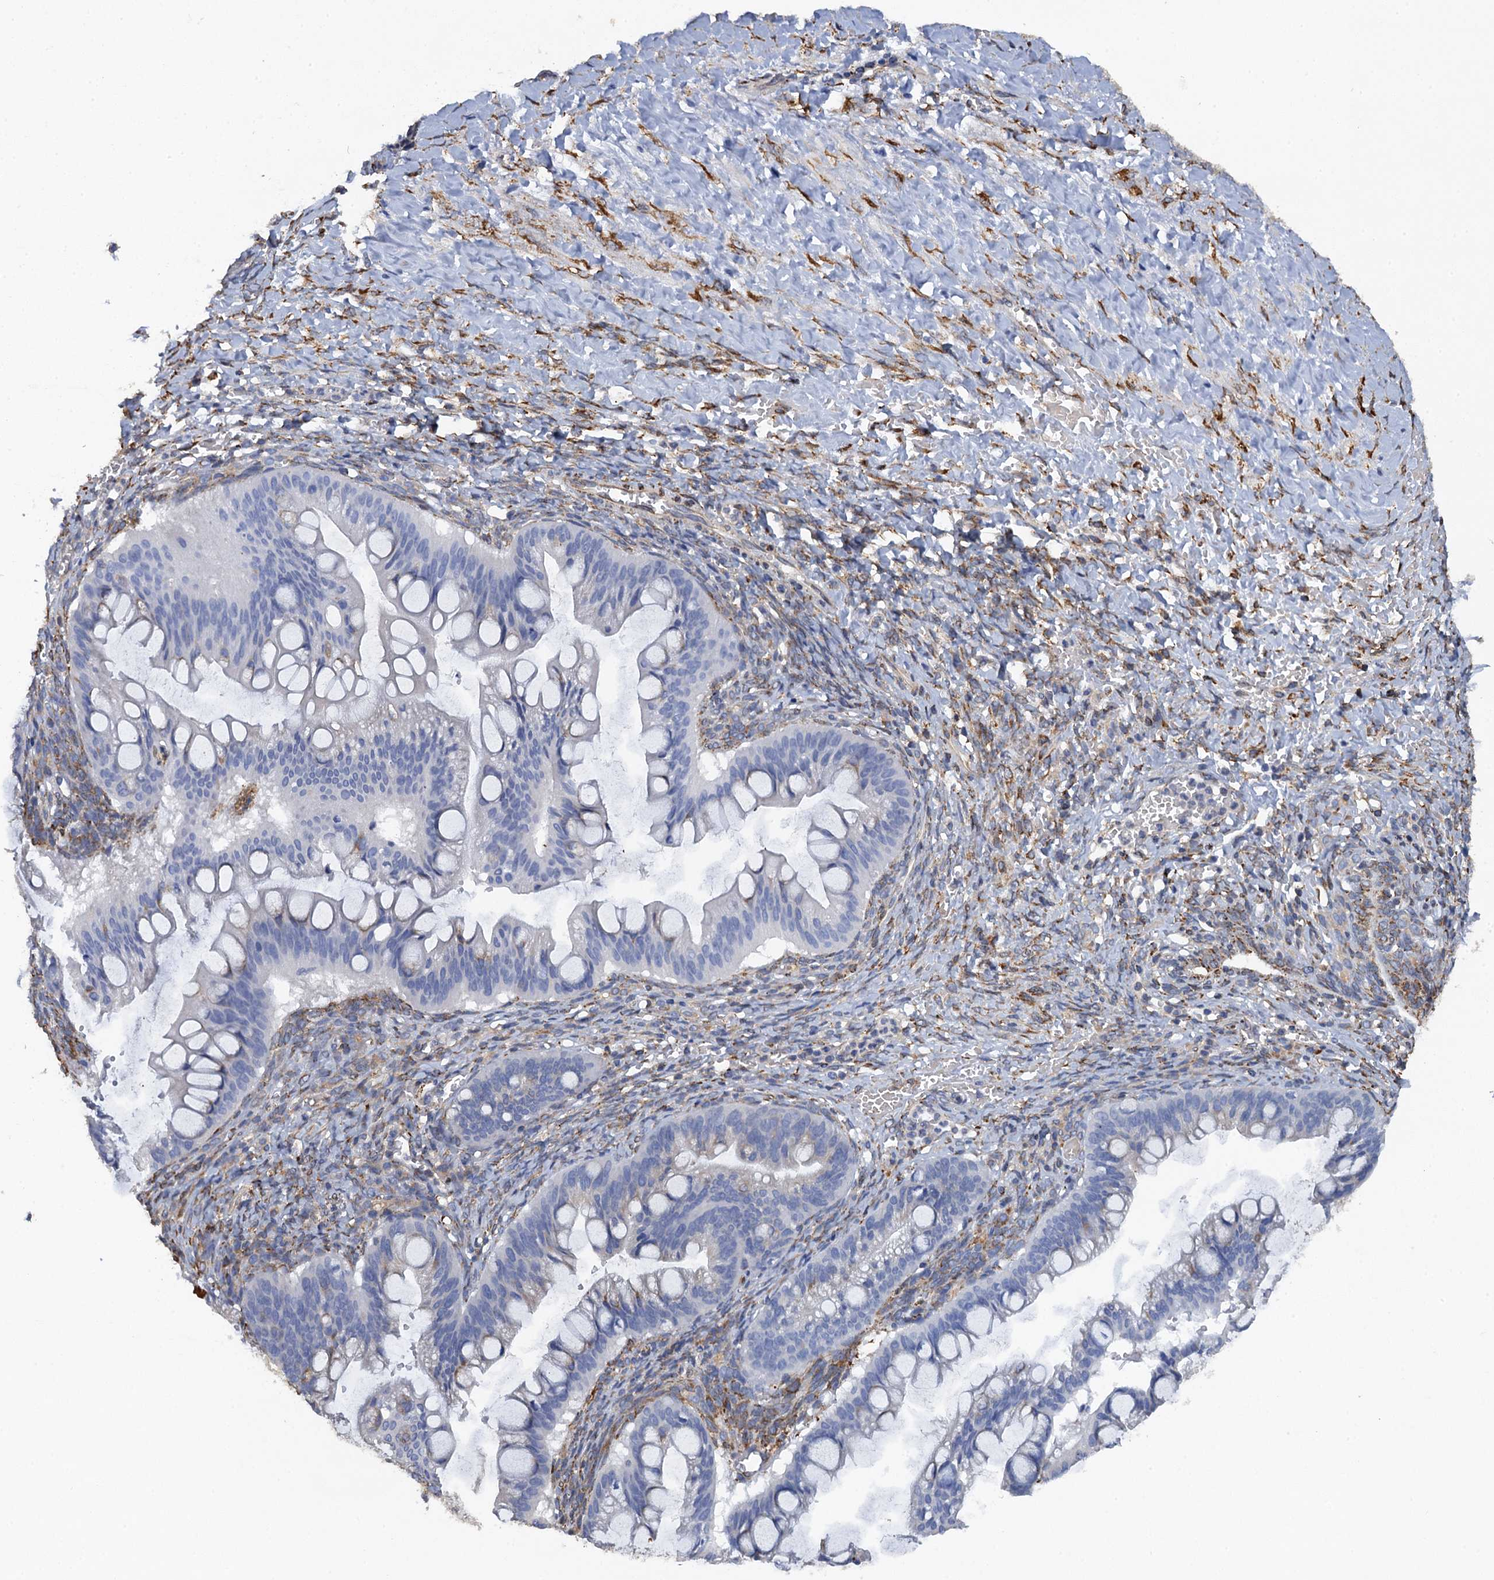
{"staining": {"intensity": "negative", "quantity": "none", "location": "none"}, "tissue": "ovarian cancer", "cell_type": "Tumor cells", "image_type": "cancer", "snomed": [{"axis": "morphology", "description": "Cystadenocarcinoma, mucinous, NOS"}, {"axis": "topography", "description": "Ovary"}], "caption": "Immunohistochemistry (IHC) of mucinous cystadenocarcinoma (ovarian) reveals no positivity in tumor cells. (Immunohistochemistry, brightfield microscopy, high magnification).", "gene": "POGLUT3", "patient": {"sex": "female", "age": 73}}